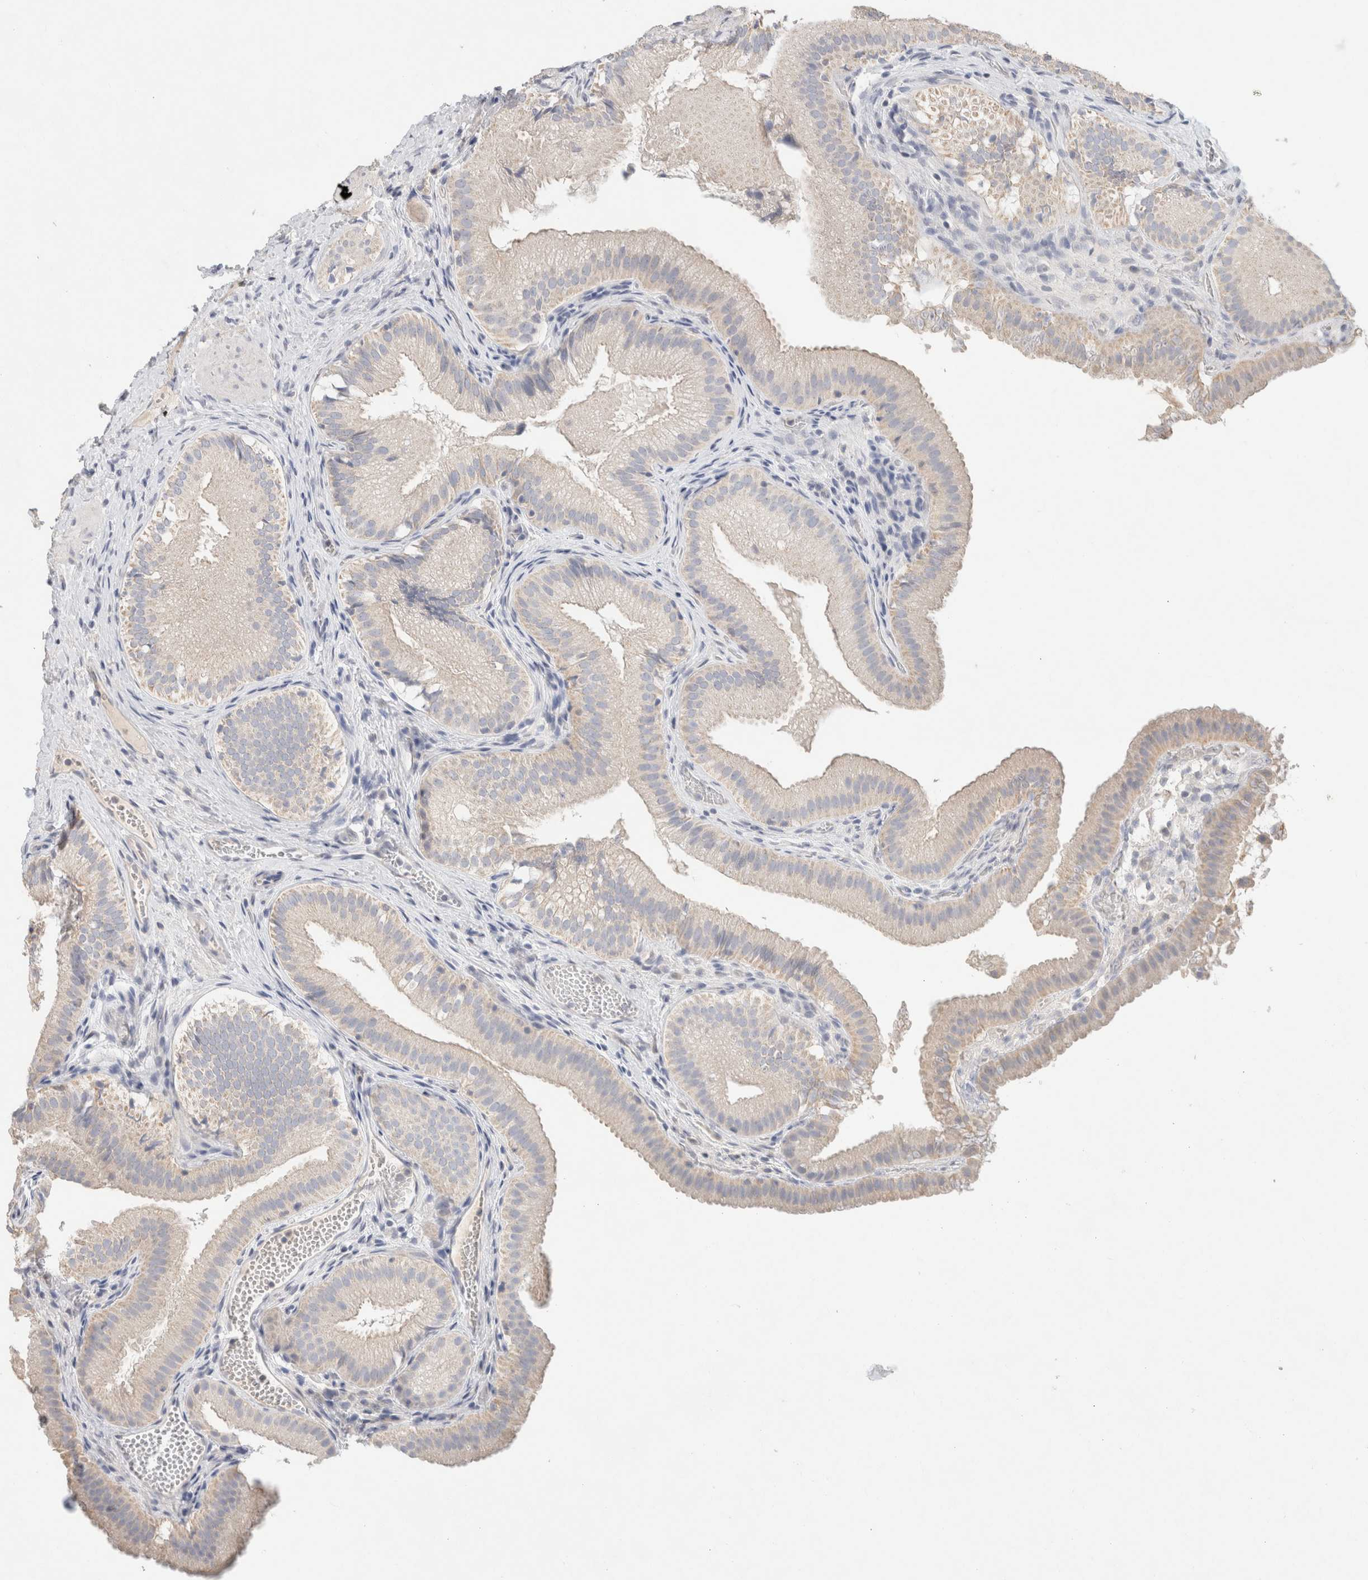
{"staining": {"intensity": "negative", "quantity": "none", "location": "none"}, "tissue": "gallbladder", "cell_type": "Glandular cells", "image_type": "normal", "snomed": [{"axis": "morphology", "description": "Normal tissue, NOS"}, {"axis": "topography", "description": "Gallbladder"}], "caption": "IHC of normal gallbladder reveals no expression in glandular cells.", "gene": "MPP2", "patient": {"sex": "female", "age": 30}}